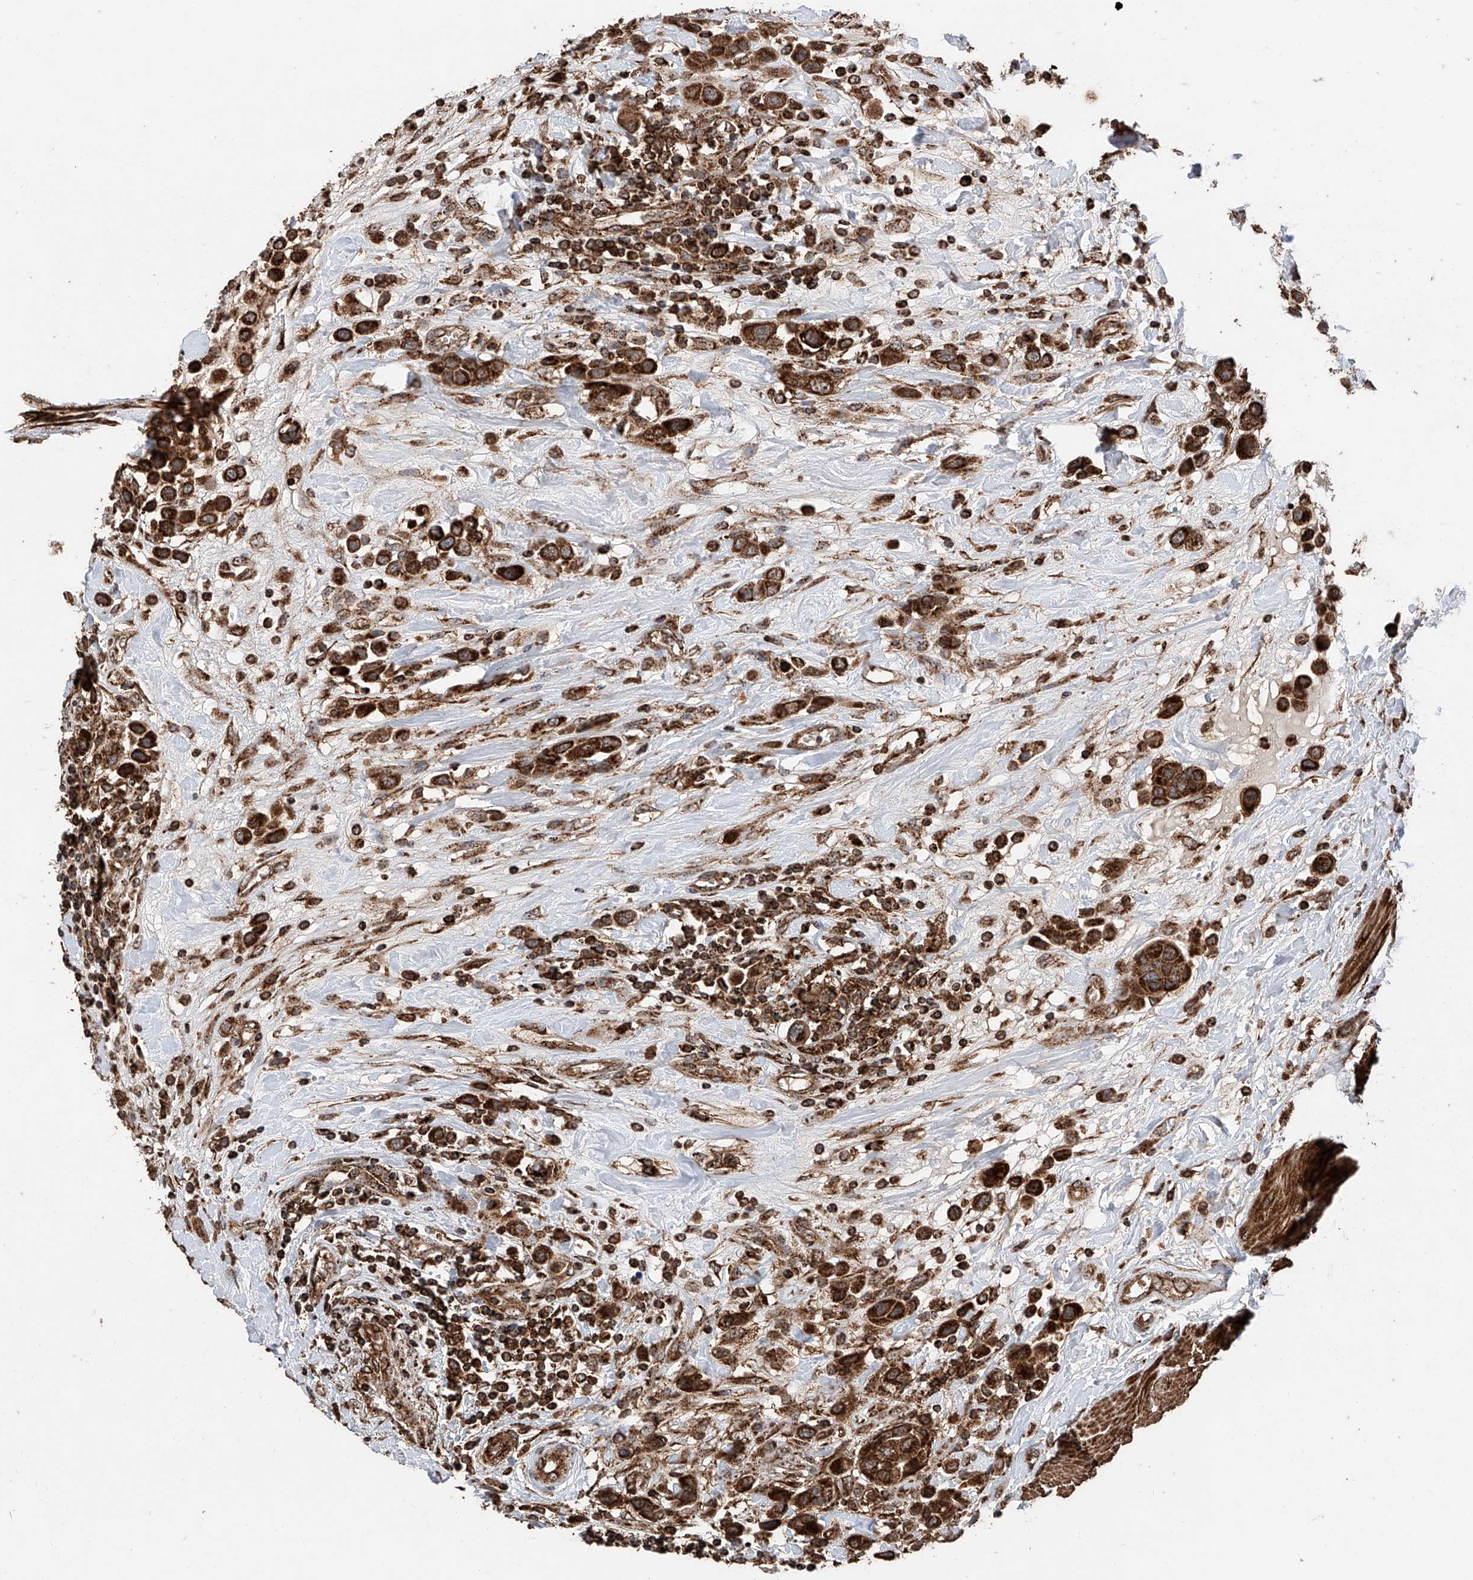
{"staining": {"intensity": "strong", "quantity": ">75%", "location": "cytoplasmic/membranous"}, "tissue": "urothelial cancer", "cell_type": "Tumor cells", "image_type": "cancer", "snomed": [{"axis": "morphology", "description": "Urothelial carcinoma, High grade"}, {"axis": "topography", "description": "Urinary bladder"}], "caption": "High-grade urothelial carcinoma stained for a protein displays strong cytoplasmic/membranous positivity in tumor cells.", "gene": "PISD", "patient": {"sex": "male", "age": 50}}